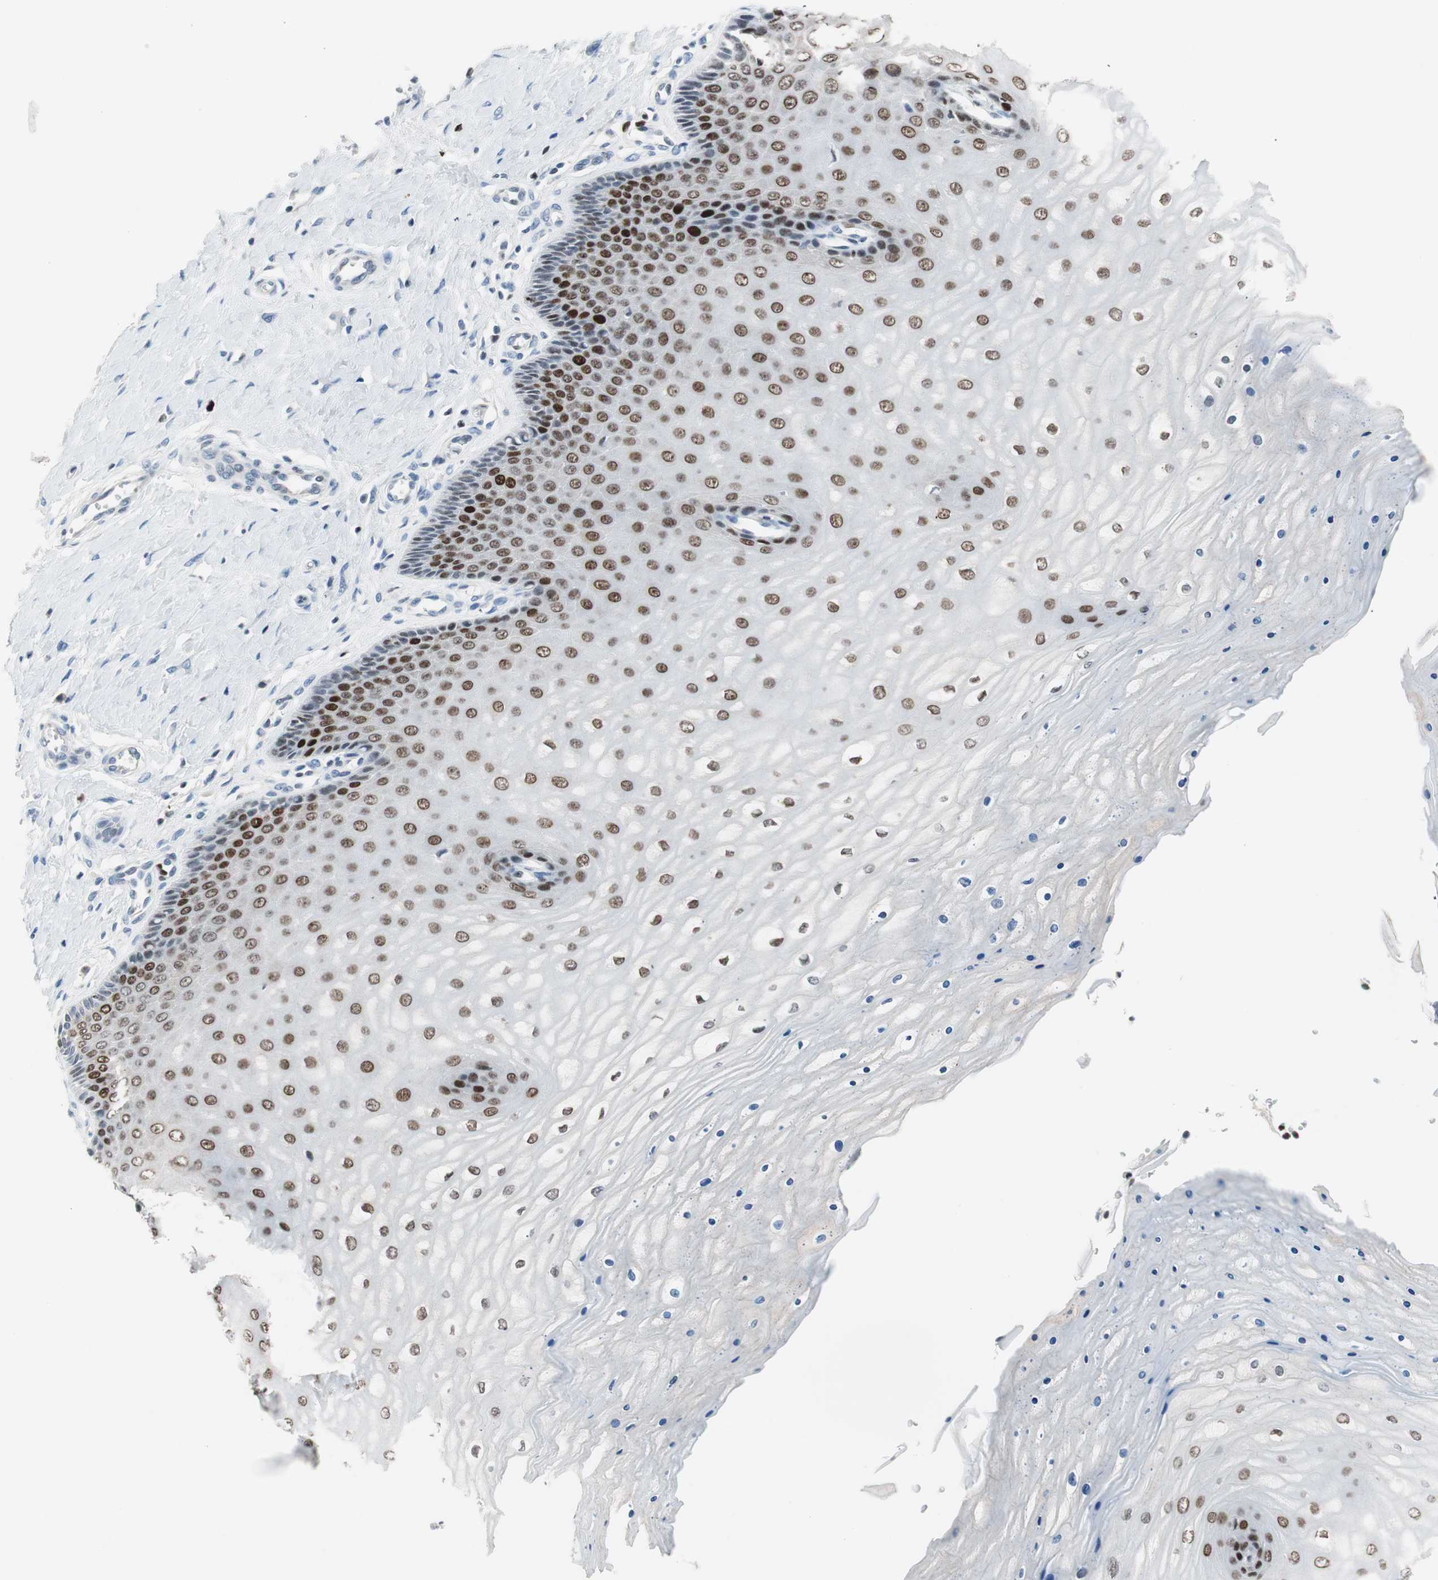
{"staining": {"intensity": "weak", "quantity": "<25%", "location": "nuclear"}, "tissue": "cervix", "cell_type": "Glandular cells", "image_type": "normal", "snomed": [{"axis": "morphology", "description": "Normal tissue, NOS"}, {"axis": "topography", "description": "Cervix"}], "caption": "Immunohistochemistry histopathology image of benign human cervix stained for a protein (brown), which reveals no staining in glandular cells. The staining was performed using DAB to visualize the protein expression in brown, while the nuclei were stained in blue with hematoxylin (Magnification: 20x).", "gene": "EZH2", "patient": {"sex": "female", "age": 55}}